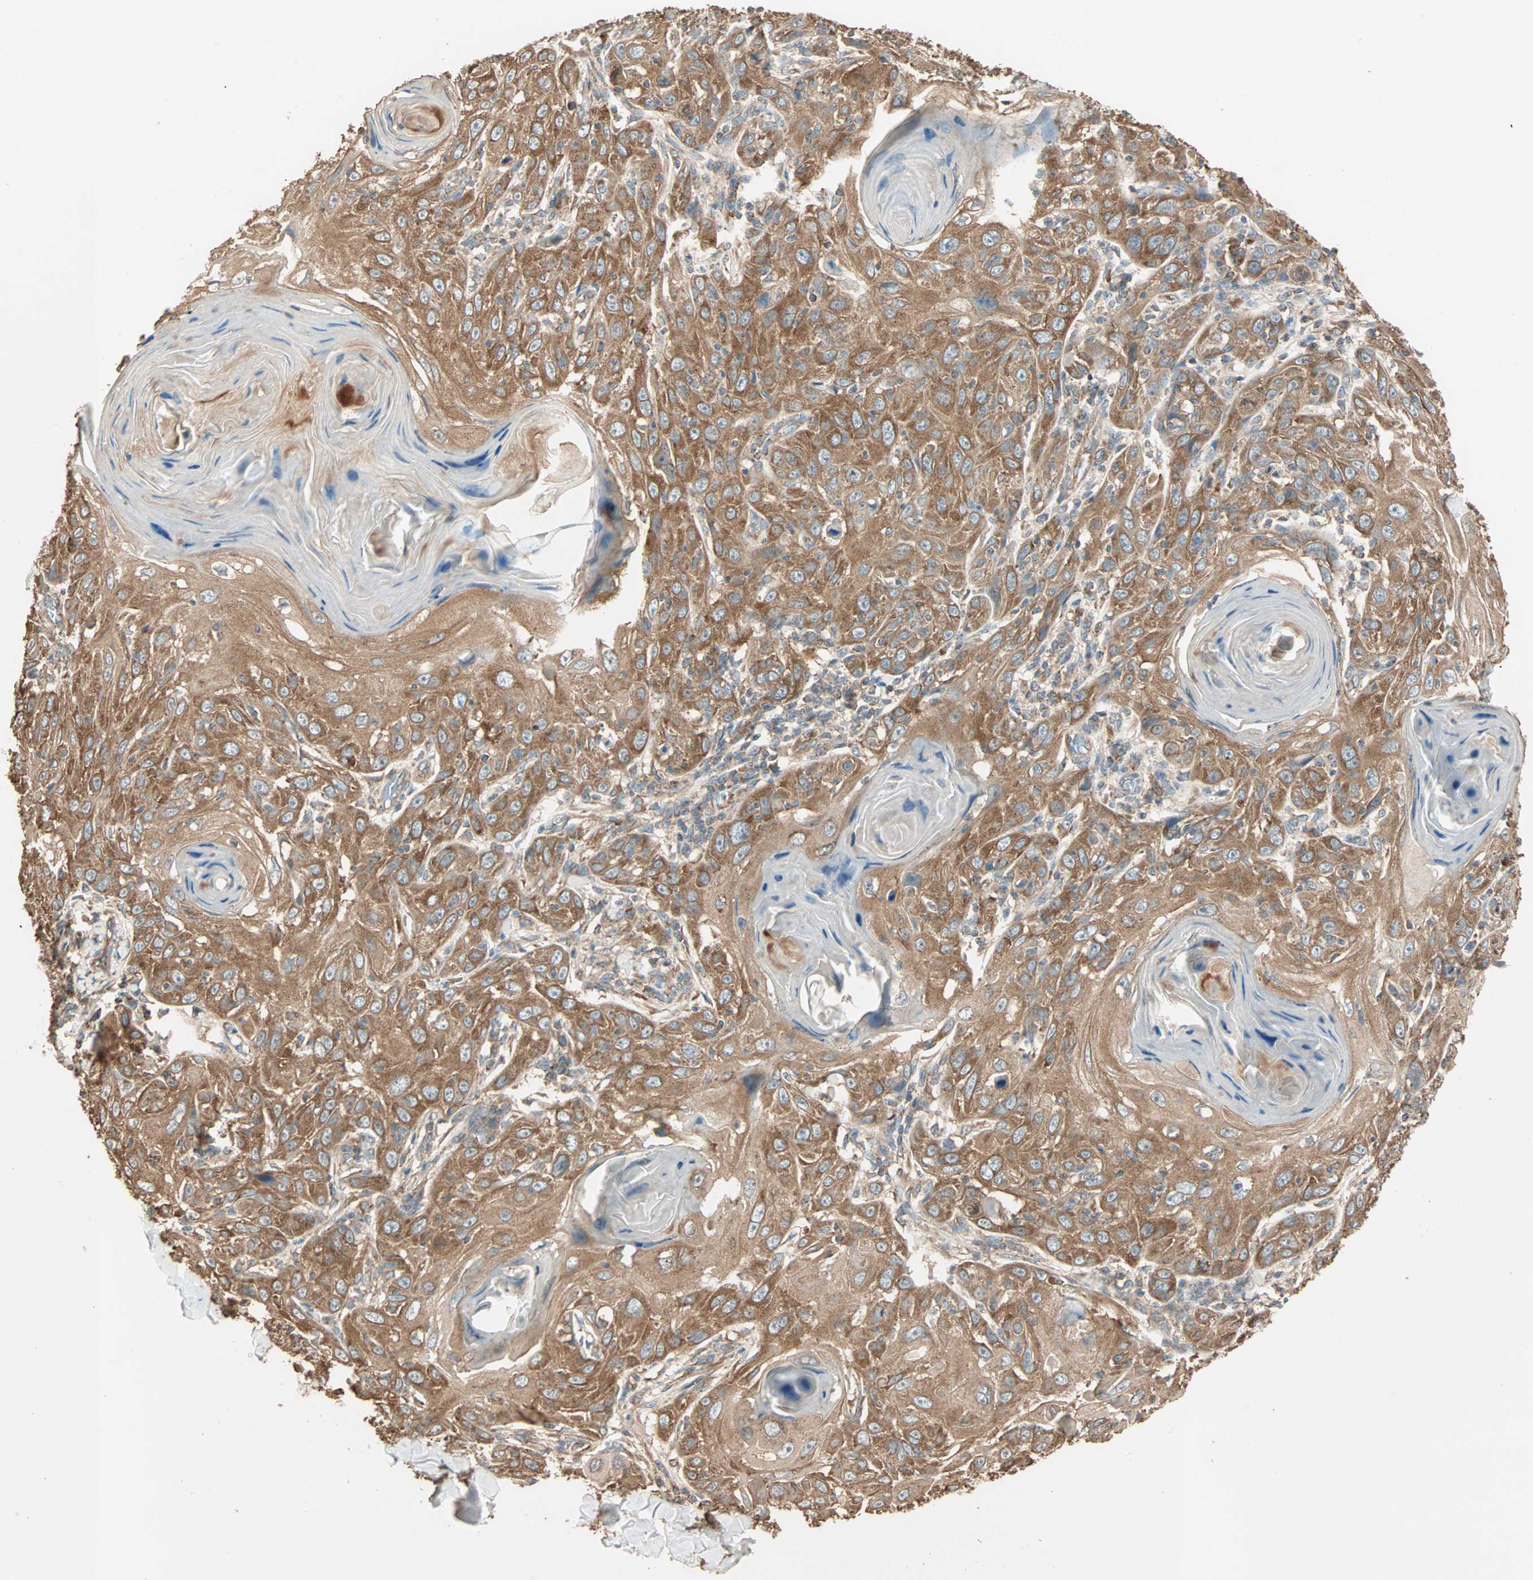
{"staining": {"intensity": "strong", "quantity": ">75%", "location": "cytoplasmic/membranous"}, "tissue": "skin cancer", "cell_type": "Tumor cells", "image_type": "cancer", "snomed": [{"axis": "morphology", "description": "Squamous cell carcinoma, NOS"}, {"axis": "topography", "description": "Skin"}], "caption": "A brown stain shows strong cytoplasmic/membranous staining of a protein in skin cancer tumor cells. (Stains: DAB (3,3'-diaminobenzidine) in brown, nuclei in blue, Microscopy: brightfield microscopy at high magnification).", "gene": "EIF4G2", "patient": {"sex": "female", "age": 88}}